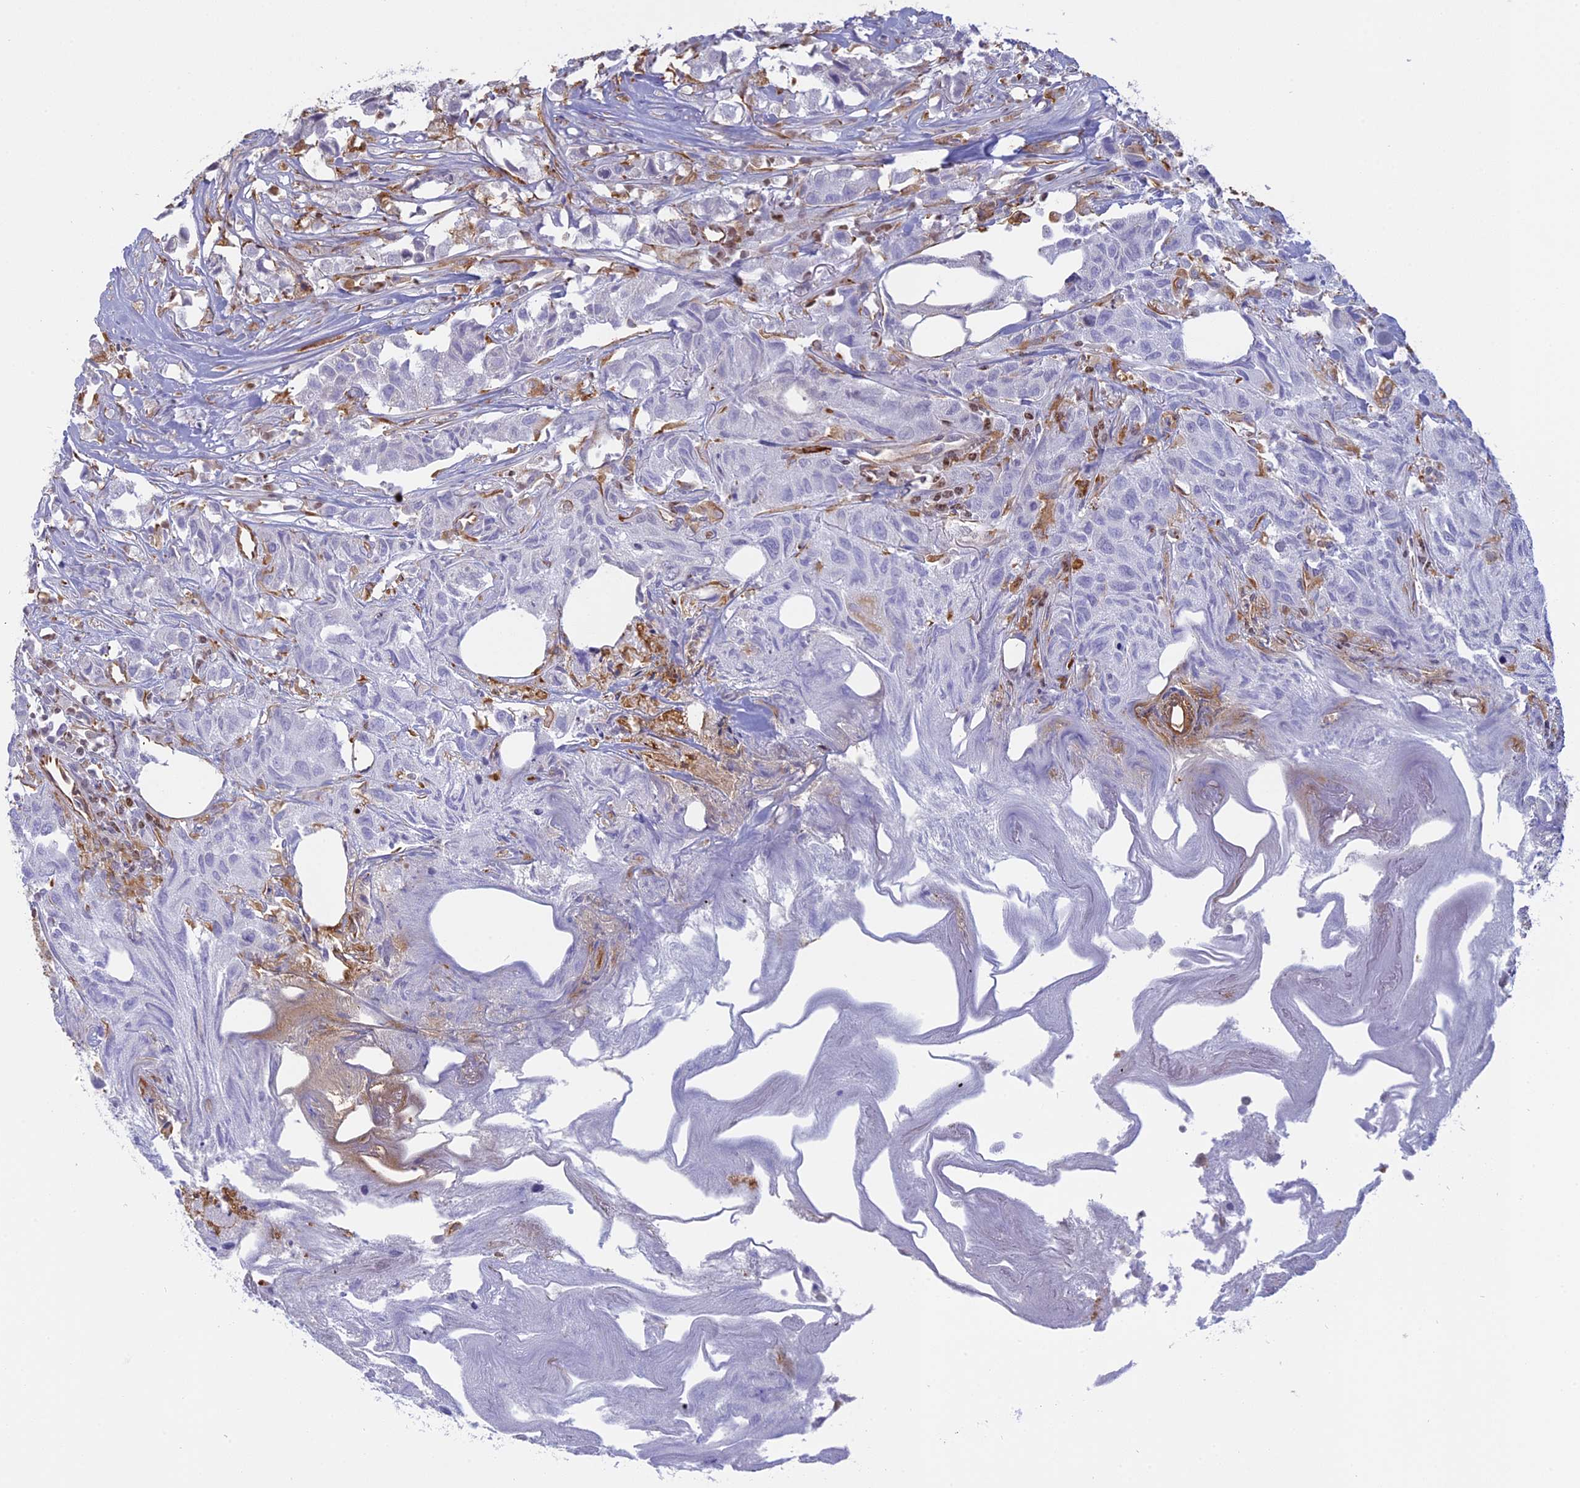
{"staining": {"intensity": "negative", "quantity": "none", "location": "none"}, "tissue": "urothelial cancer", "cell_type": "Tumor cells", "image_type": "cancer", "snomed": [{"axis": "morphology", "description": "Urothelial carcinoma, High grade"}, {"axis": "topography", "description": "Urinary bladder"}], "caption": "Protein analysis of urothelial carcinoma (high-grade) exhibits no significant positivity in tumor cells. (DAB IHC, high magnification).", "gene": "APOBR", "patient": {"sex": "female", "age": 75}}